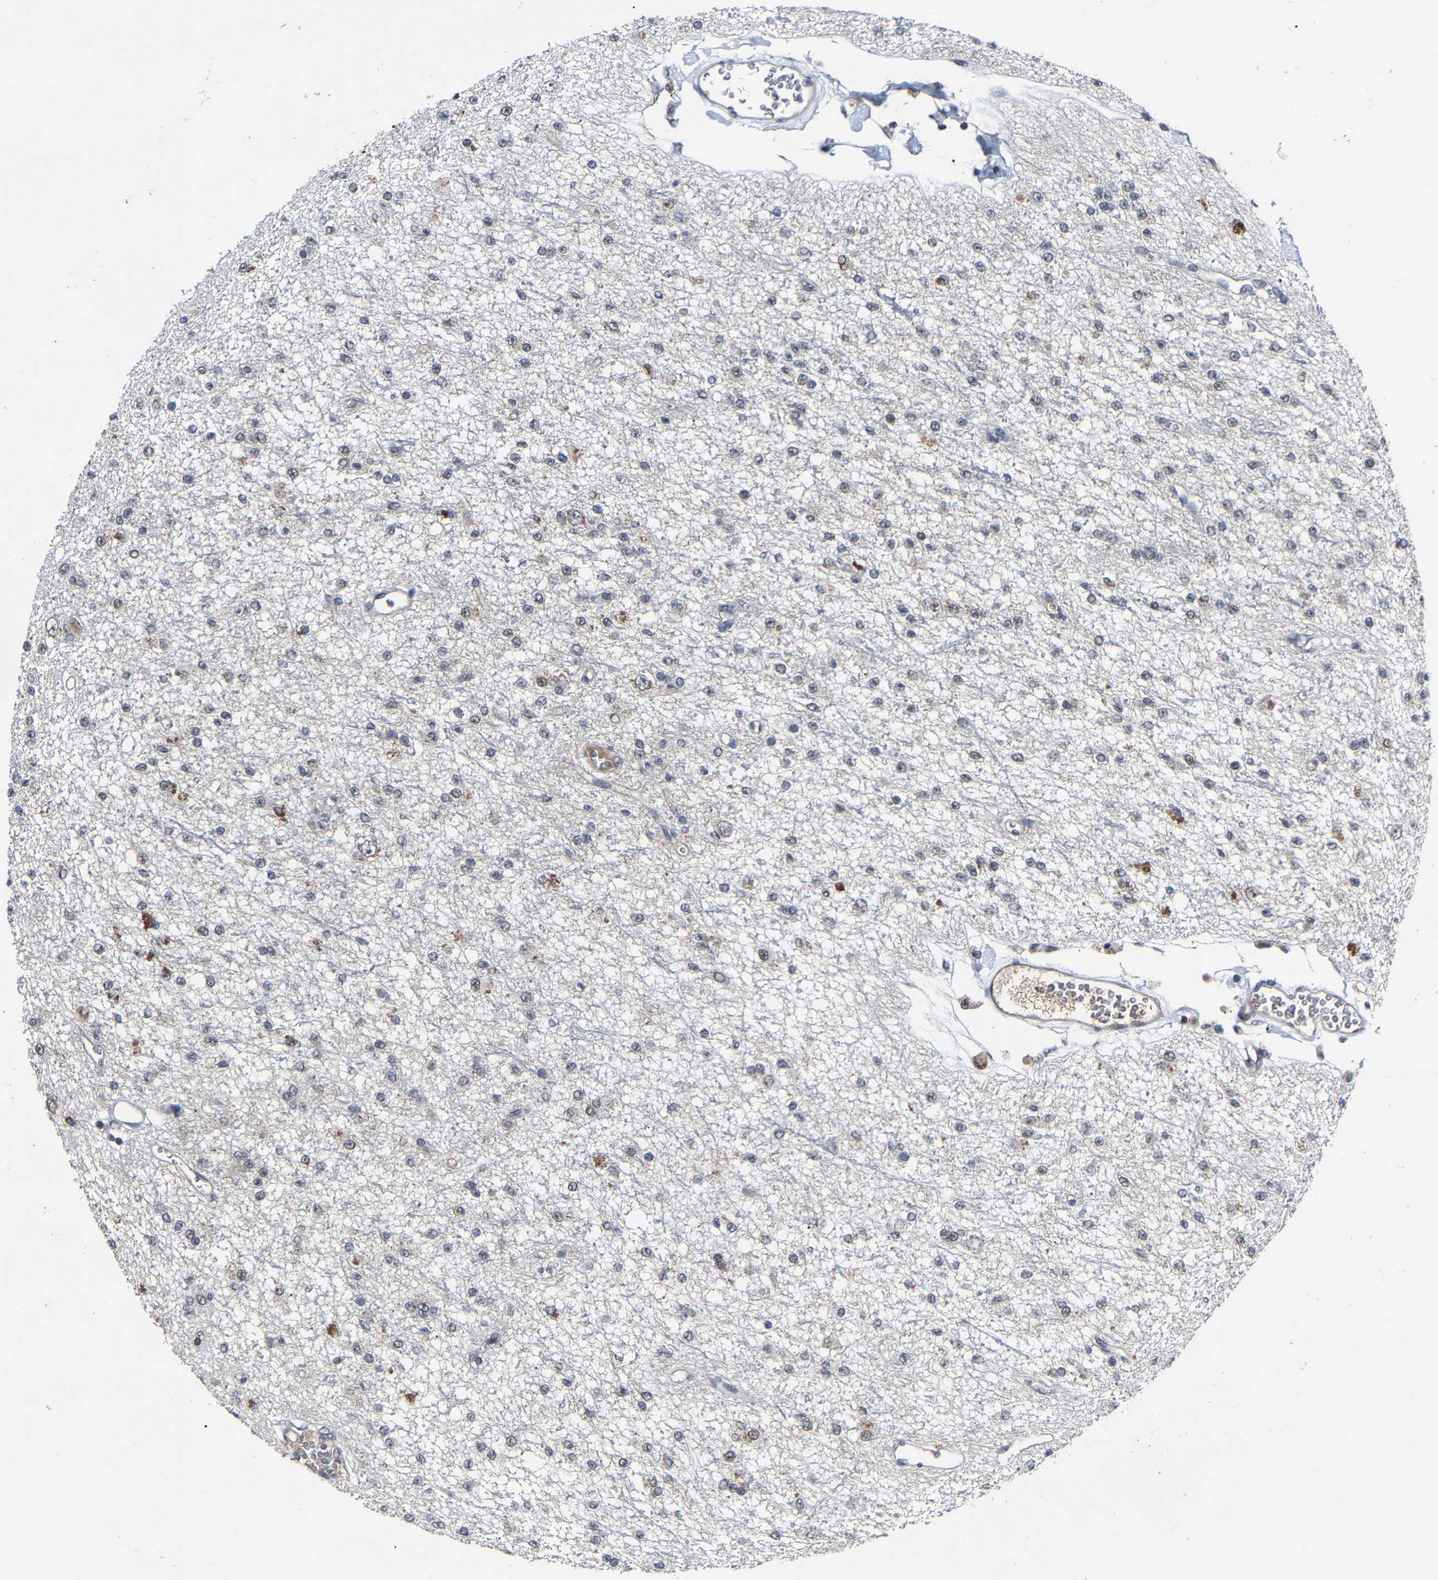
{"staining": {"intensity": "negative", "quantity": "none", "location": "none"}, "tissue": "glioma", "cell_type": "Tumor cells", "image_type": "cancer", "snomed": [{"axis": "morphology", "description": "Glioma, malignant, Low grade"}, {"axis": "topography", "description": "Brain"}], "caption": "Tumor cells are negative for protein expression in human malignant glioma (low-grade). Nuclei are stained in blue.", "gene": "LSM8", "patient": {"sex": "male", "age": 38}}